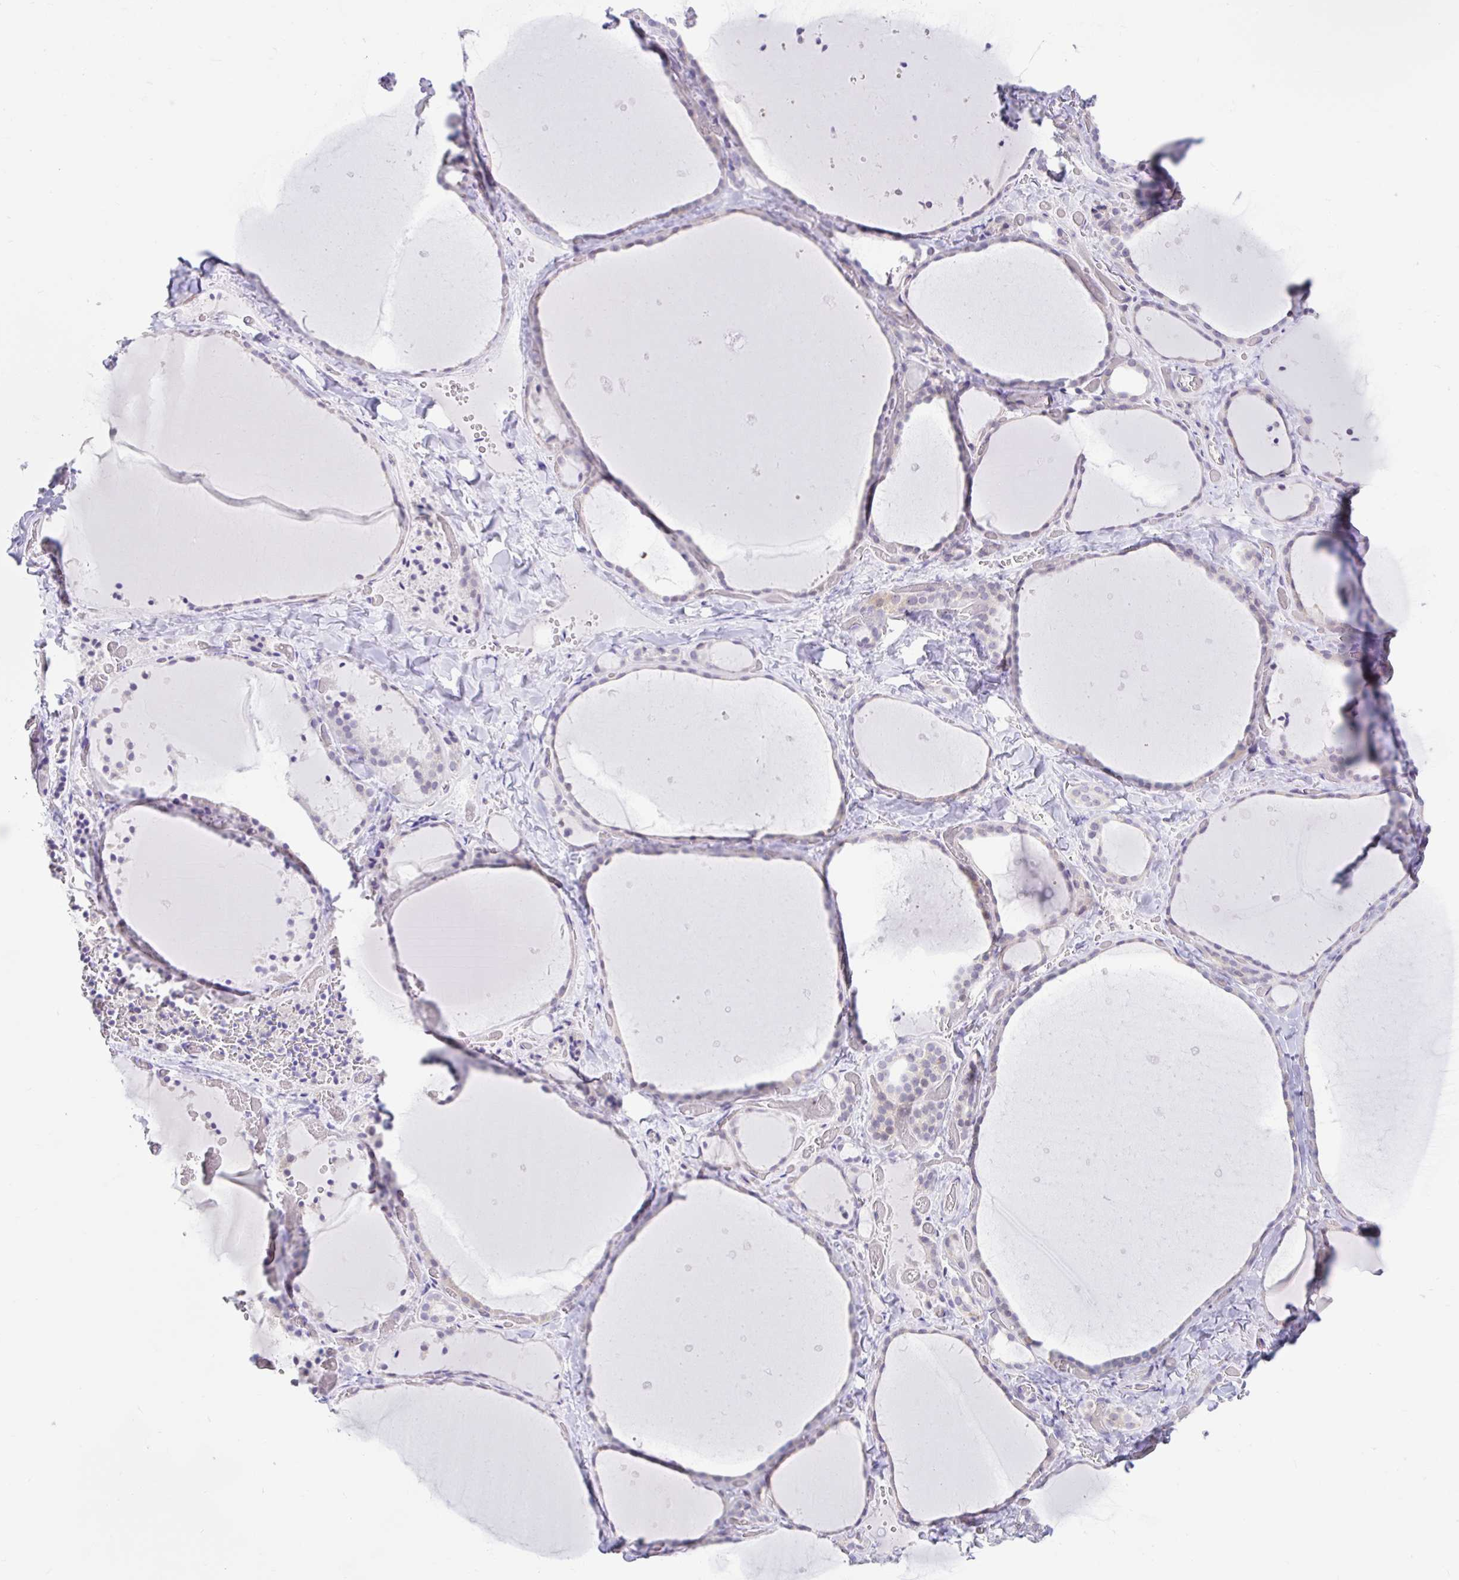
{"staining": {"intensity": "negative", "quantity": "none", "location": "none"}, "tissue": "thyroid gland", "cell_type": "Glandular cells", "image_type": "normal", "snomed": [{"axis": "morphology", "description": "Normal tissue, NOS"}, {"axis": "topography", "description": "Thyroid gland"}], "caption": "A histopathology image of human thyroid gland is negative for staining in glandular cells. (DAB (3,3'-diaminobenzidine) immunohistochemistry with hematoxylin counter stain).", "gene": "NT5C1B", "patient": {"sex": "female", "age": 36}}